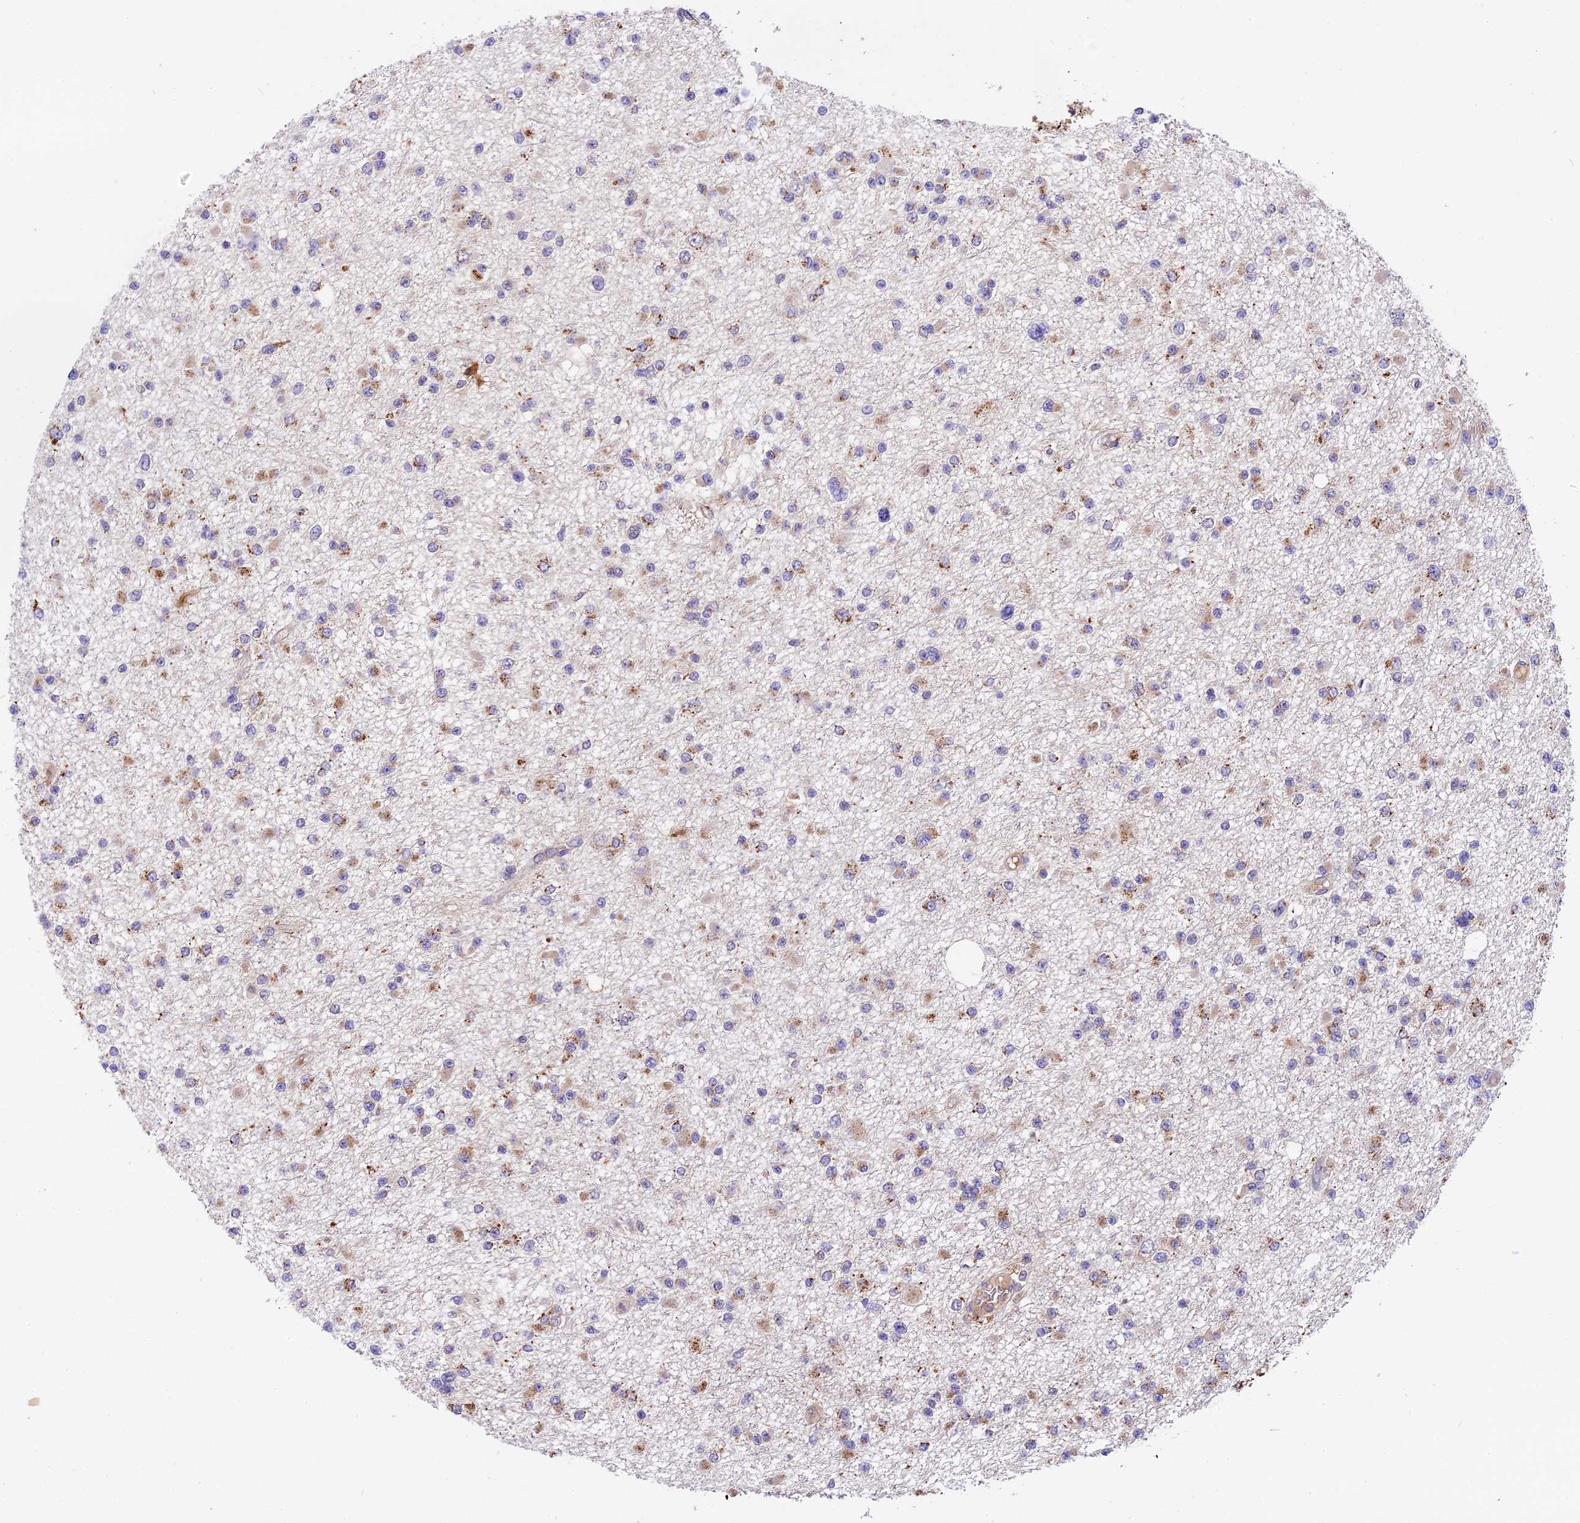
{"staining": {"intensity": "moderate", "quantity": "<25%", "location": "cytoplasmic/membranous"}, "tissue": "glioma", "cell_type": "Tumor cells", "image_type": "cancer", "snomed": [{"axis": "morphology", "description": "Glioma, malignant, Low grade"}, {"axis": "topography", "description": "Brain"}], "caption": "Glioma stained with DAB immunohistochemistry displays low levels of moderate cytoplasmic/membranous positivity in about <25% of tumor cells.", "gene": "COPE", "patient": {"sex": "female", "age": 22}}